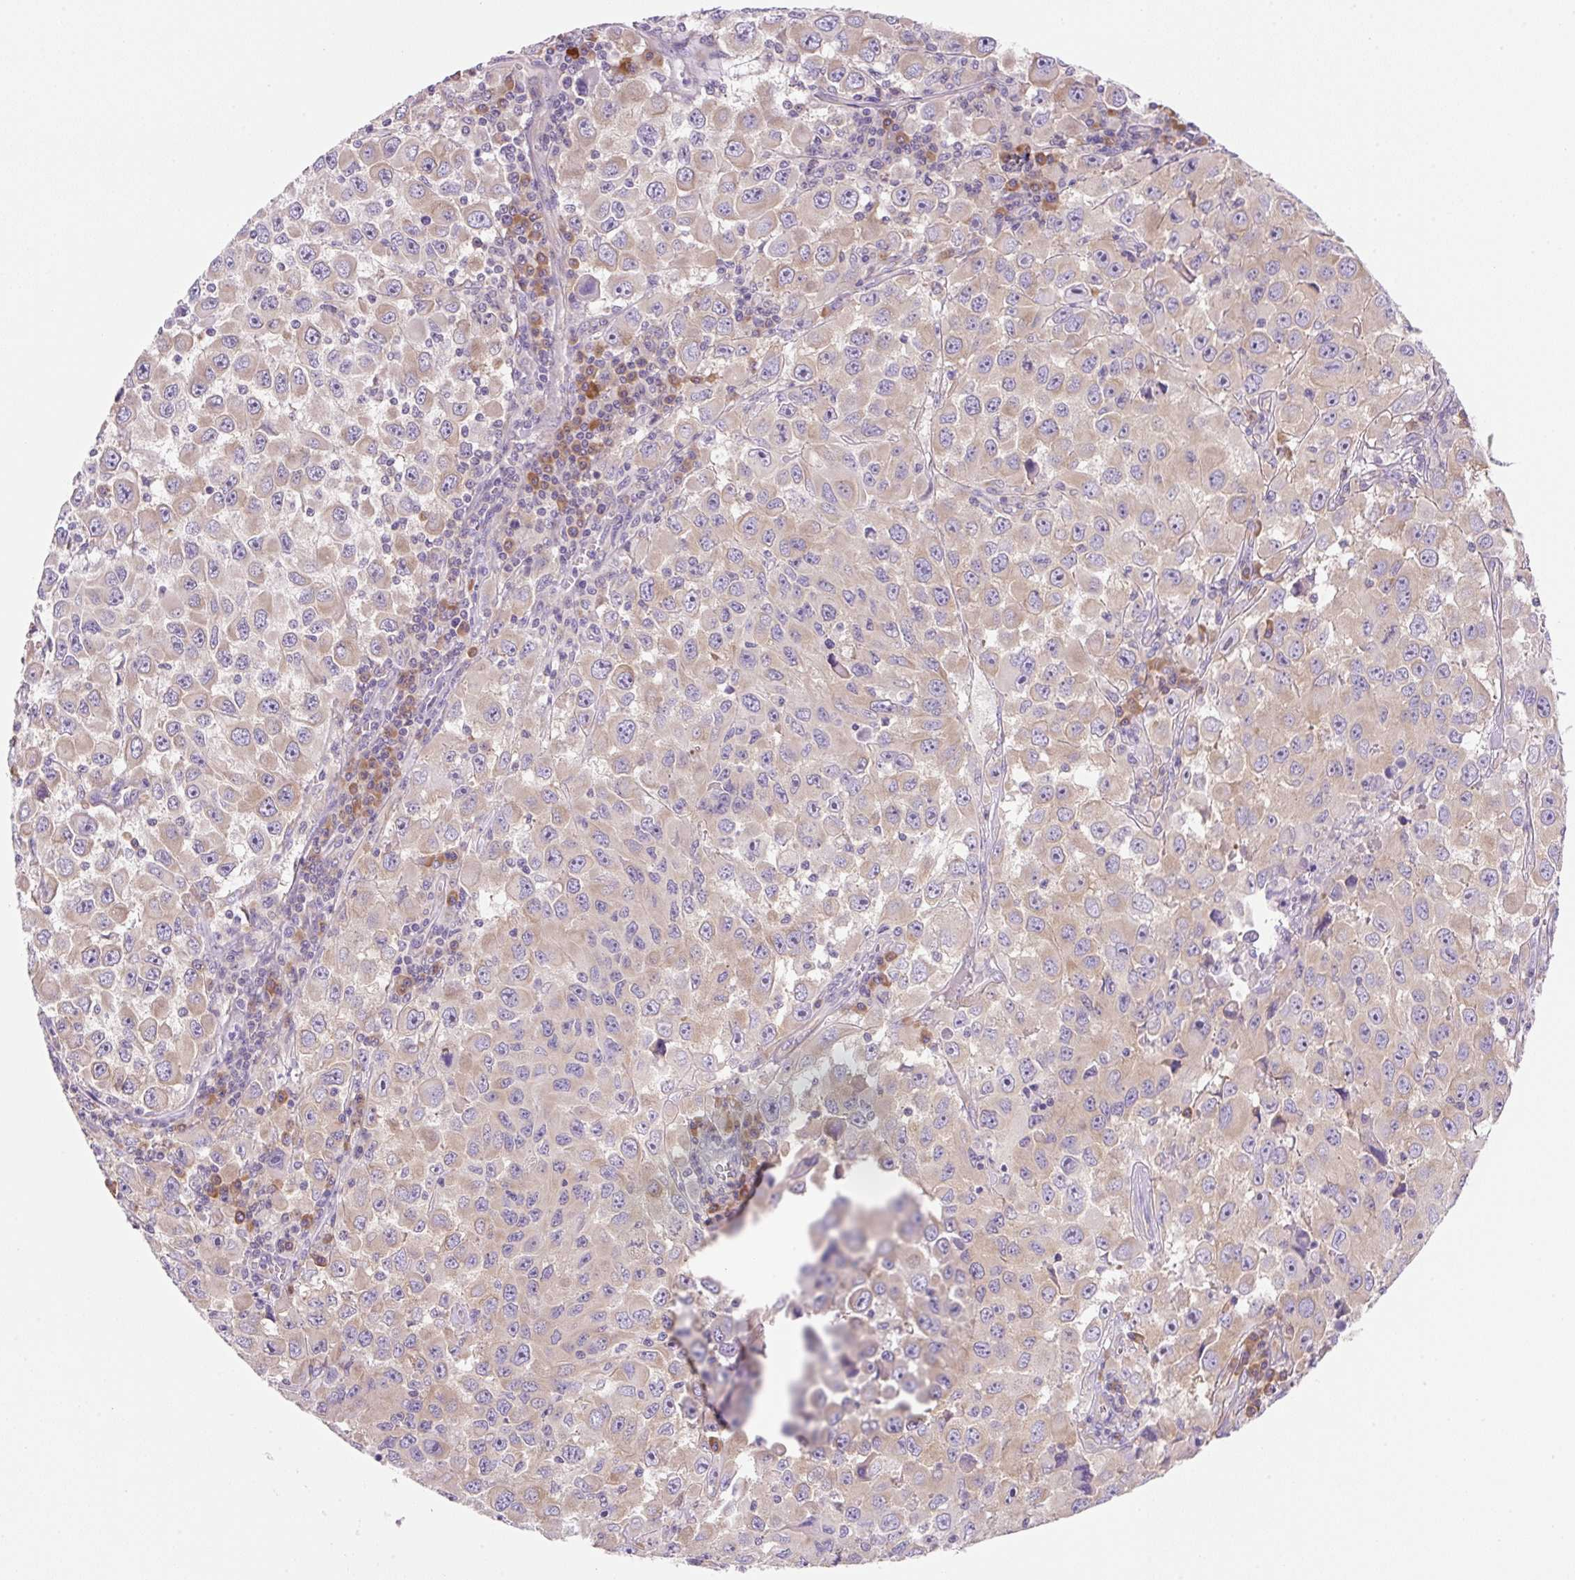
{"staining": {"intensity": "weak", "quantity": "25%-75%", "location": "cytoplasmic/membranous"}, "tissue": "melanoma", "cell_type": "Tumor cells", "image_type": "cancer", "snomed": [{"axis": "morphology", "description": "Malignant melanoma, Metastatic site"}, {"axis": "topography", "description": "Lymph node"}], "caption": "Tumor cells display low levels of weak cytoplasmic/membranous staining in about 25%-75% of cells in human melanoma.", "gene": "RPL18A", "patient": {"sex": "female", "age": 67}}